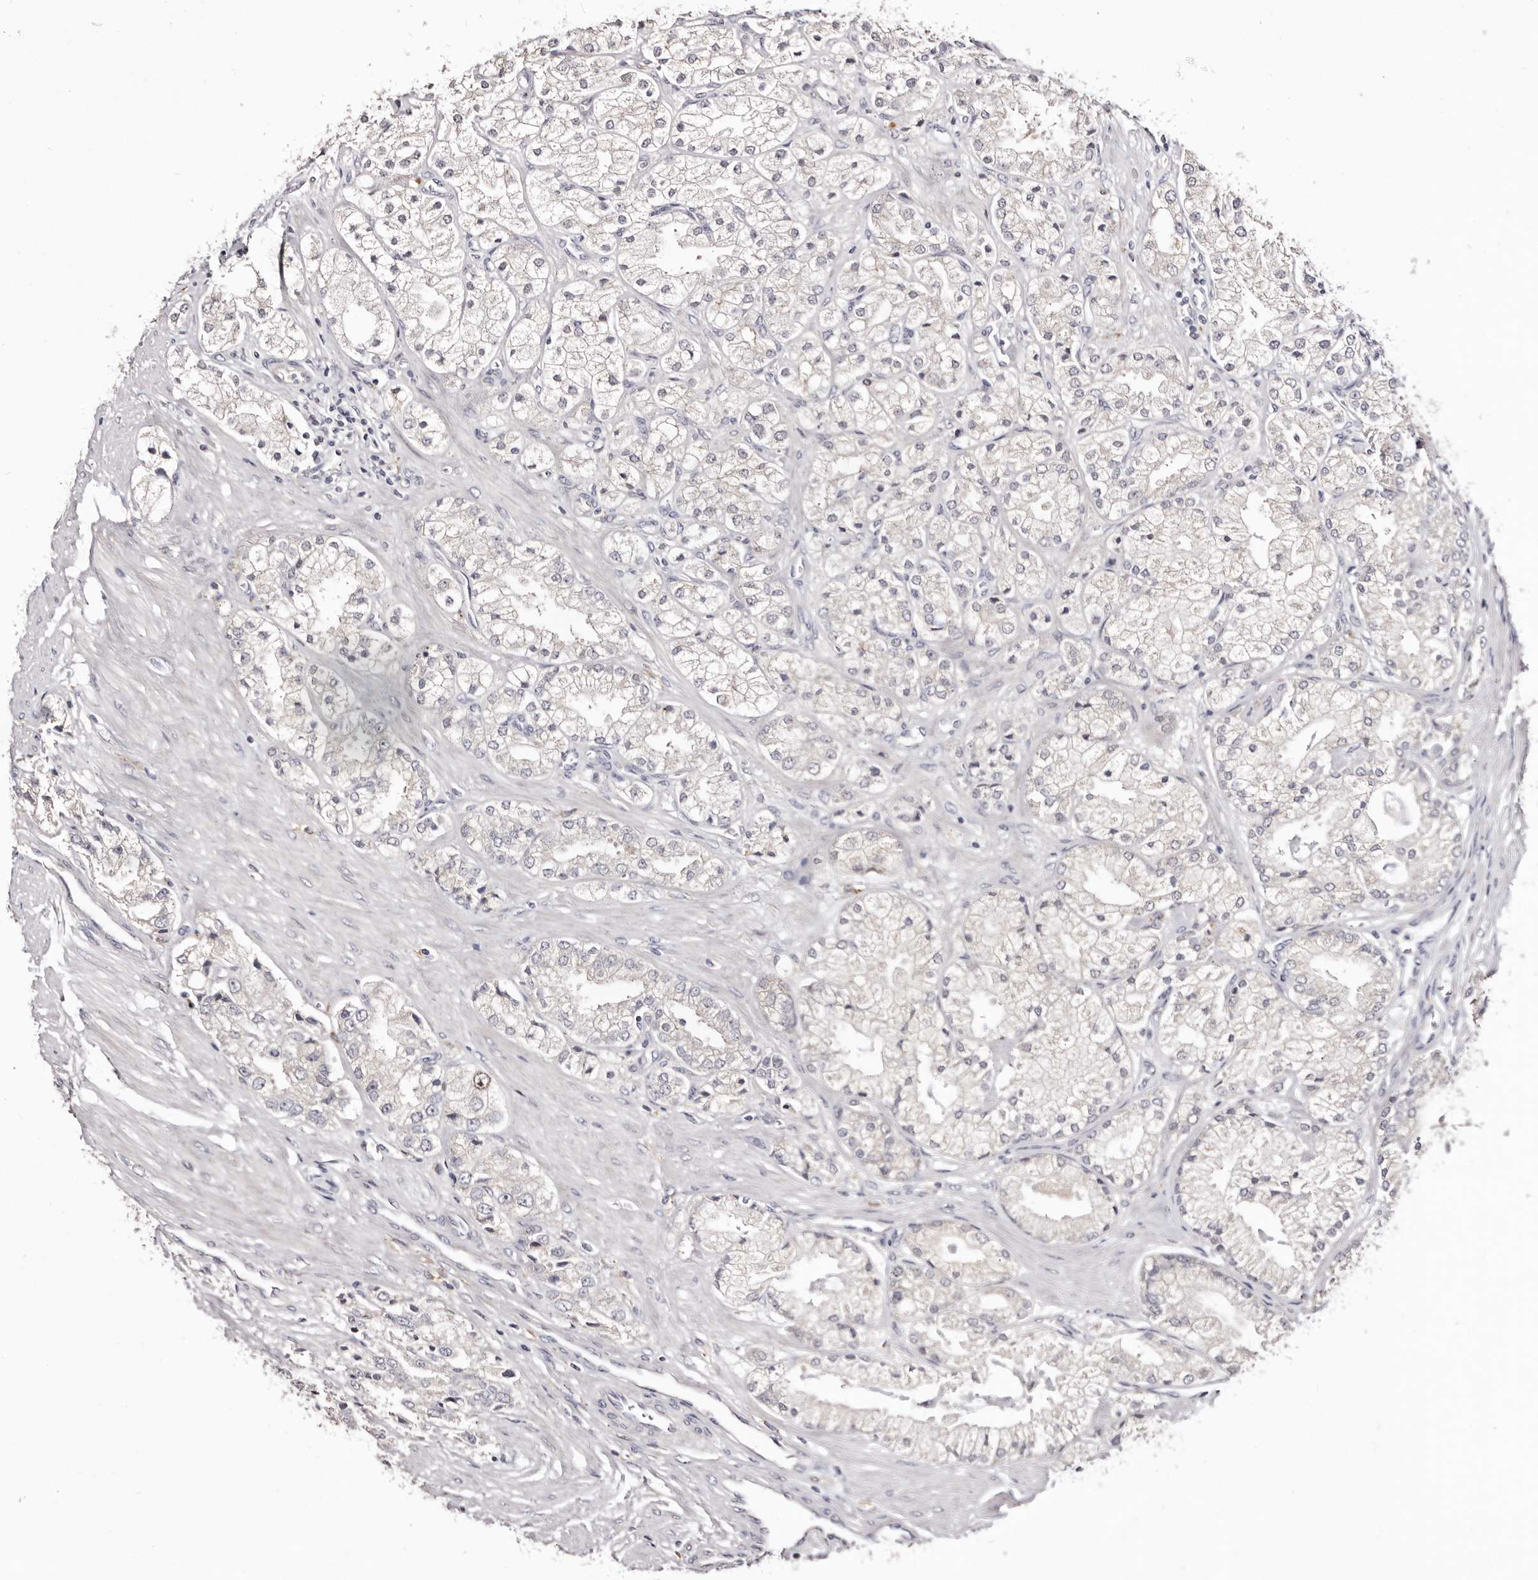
{"staining": {"intensity": "negative", "quantity": "none", "location": "none"}, "tissue": "prostate cancer", "cell_type": "Tumor cells", "image_type": "cancer", "snomed": [{"axis": "morphology", "description": "Adenocarcinoma, High grade"}, {"axis": "topography", "description": "Prostate"}], "caption": "Tumor cells show no significant expression in prostate cancer (adenocarcinoma (high-grade)). (Stains: DAB (3,3'-diaminobenzidine) IHC with hematoxylin counter stain, Microscopy: brightfield microscopy at high magnification).", "gene": "CDCA8", "patient": {"sex": "male", "age": 50}}